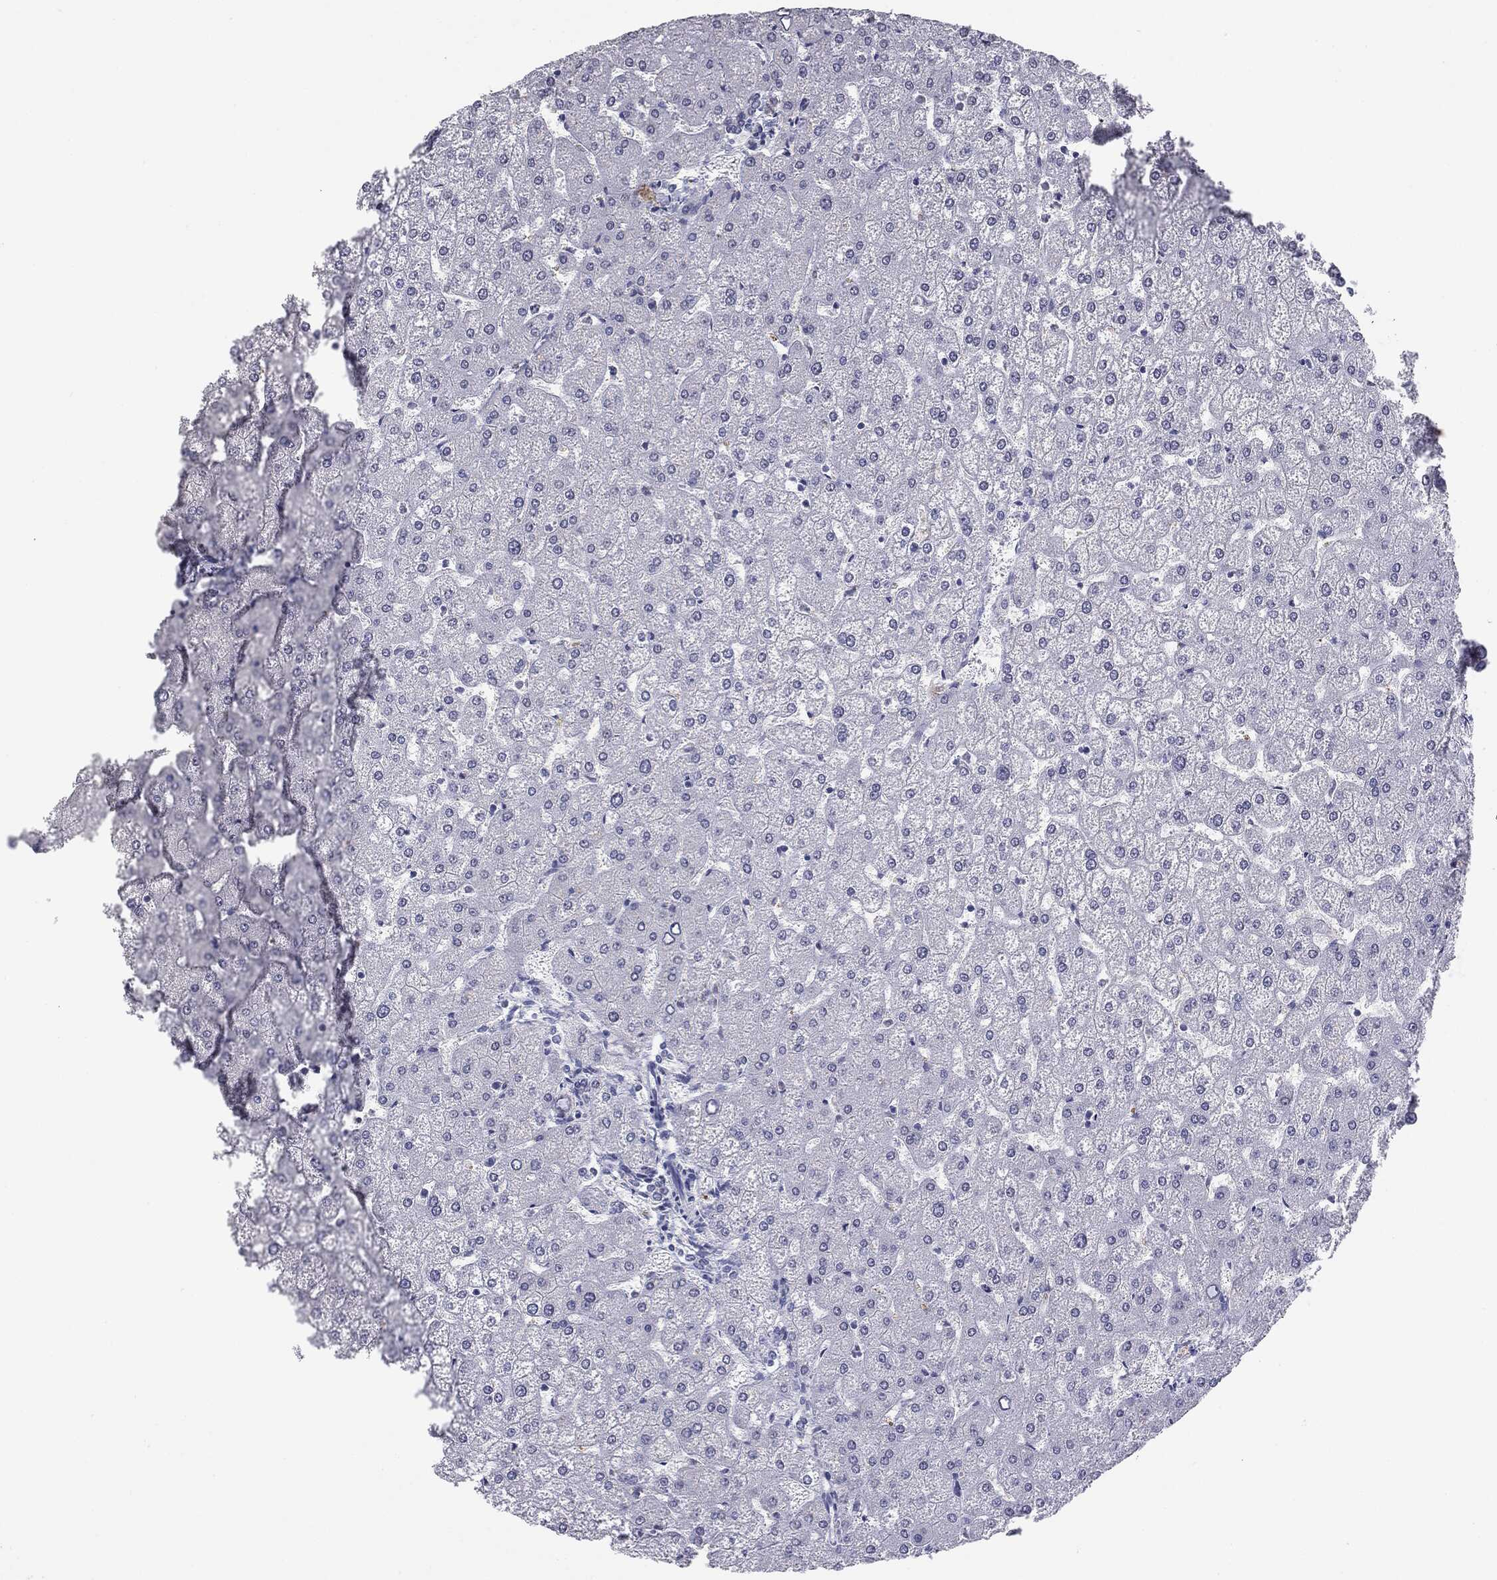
{"staining": {"intensity": "negative", "quantity": "none", "location": "none"}, "tissue": "liver", "cell_type": "Cholangiocytes", "image_type": "normal", "snomed": [{"axis": "morphology", "description": "Normal tissue, NOS"}, {"axis": "topography", "description": "Liver"}], "caption": "High magnification brightfield microscopy of normal liver stained with DAB (brown) and counterstained with hematoxylin (blue): cholangiocytes show no significant expression.", "gene": "SERPINB4", "patient": {"sex": "female", "age": 32}}